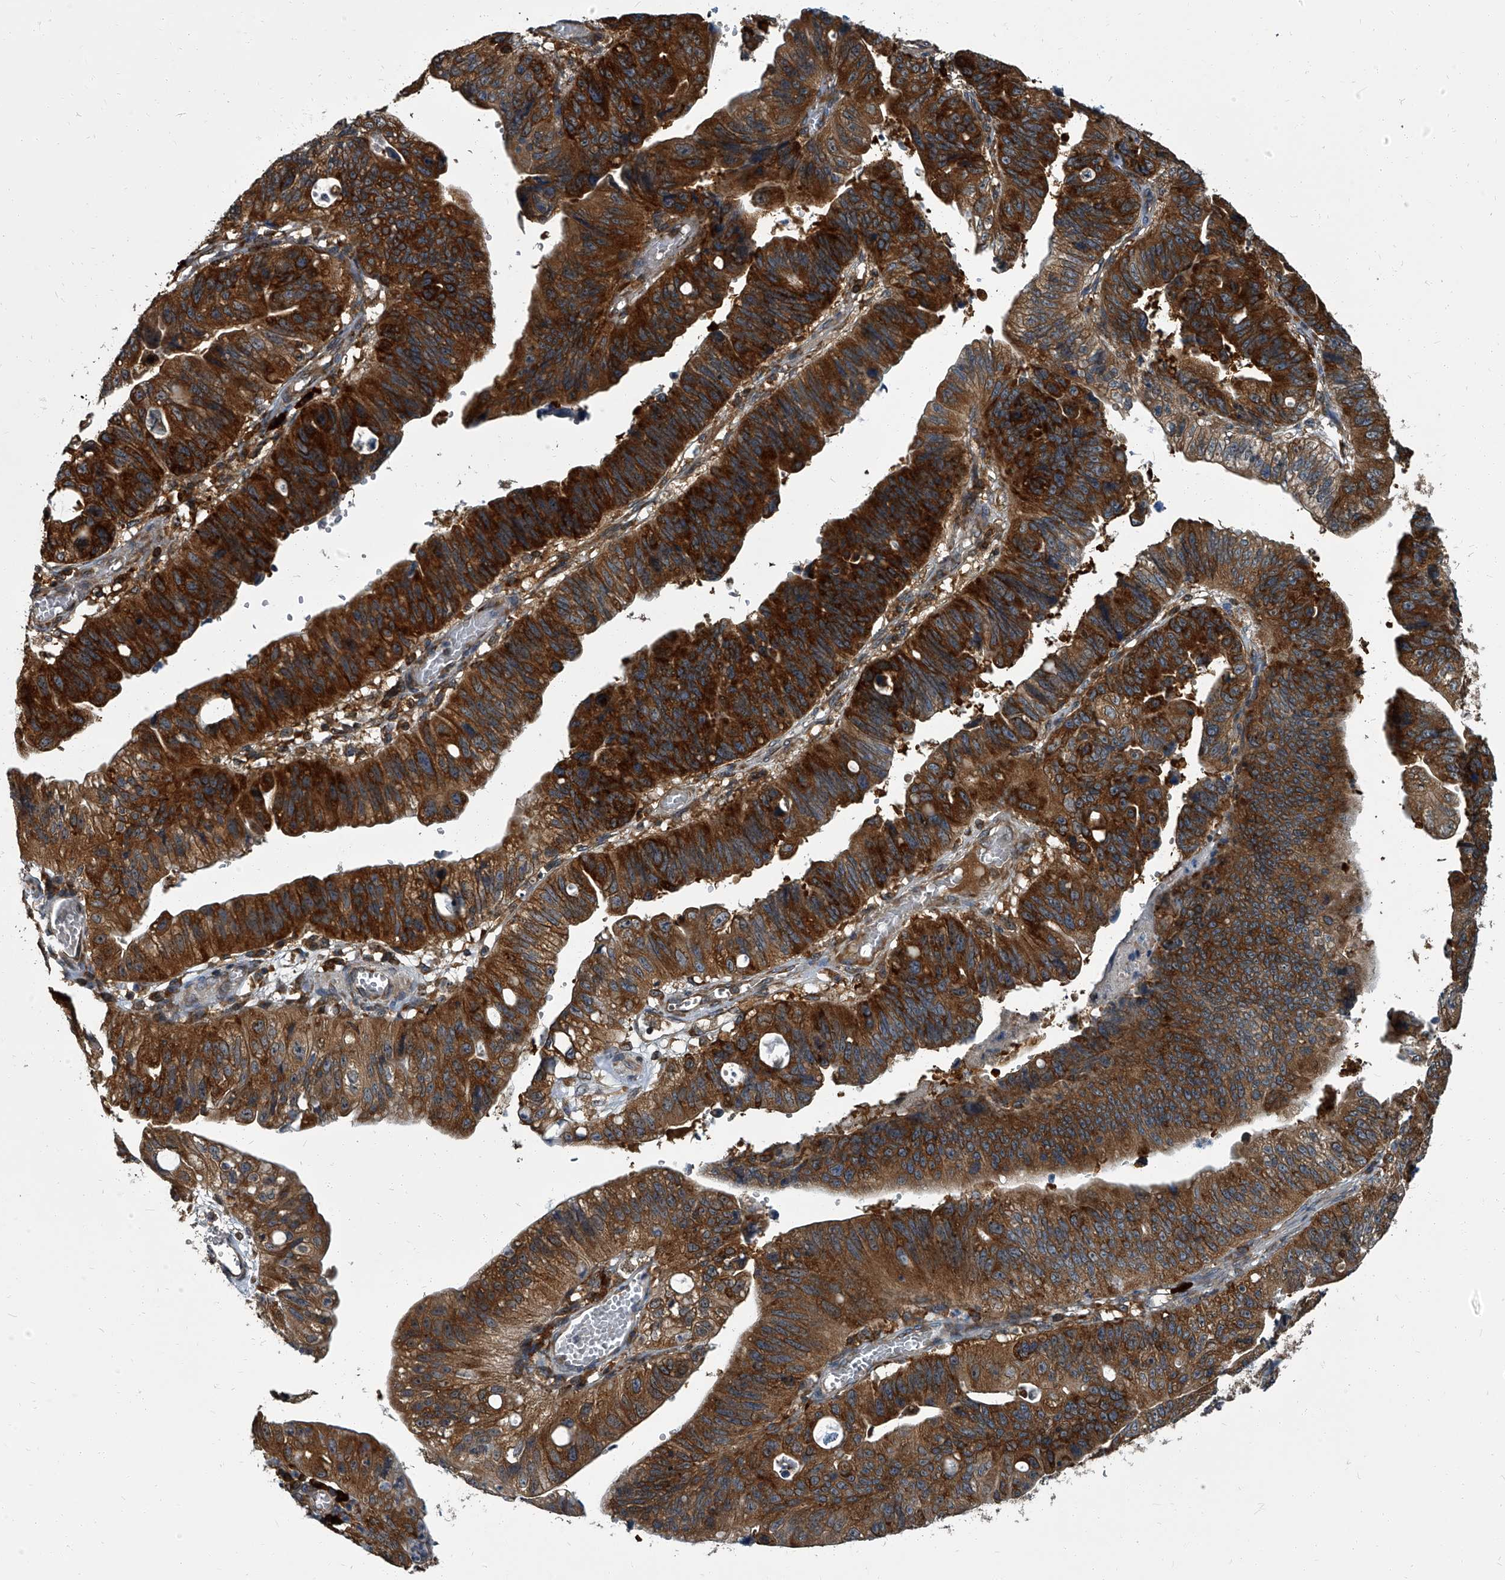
{"staining": {"intensity": "strong", "quantity": ">75%", "location": "cytoplasmic/membranous"}, "tissue": "stomach cancer", "cell_type": "Tumor cells", "image_type": "cancer", "snomed": [{"axis": "morphology", "description": "Adenocarcinoma, NOS"}, {"axis": "topography", "description": "Stomach"}], "caption": "Adenocarcinoma (stomach) stained with DAB (3,3'-diaminobenzidine) immunohistochemistry (IHC) shows high levels of strong cytoplasmic/membranous expression in about >75% of tumor cells.", "gene": "CDV3", "patient": {"sex": "male", "age": 59}}